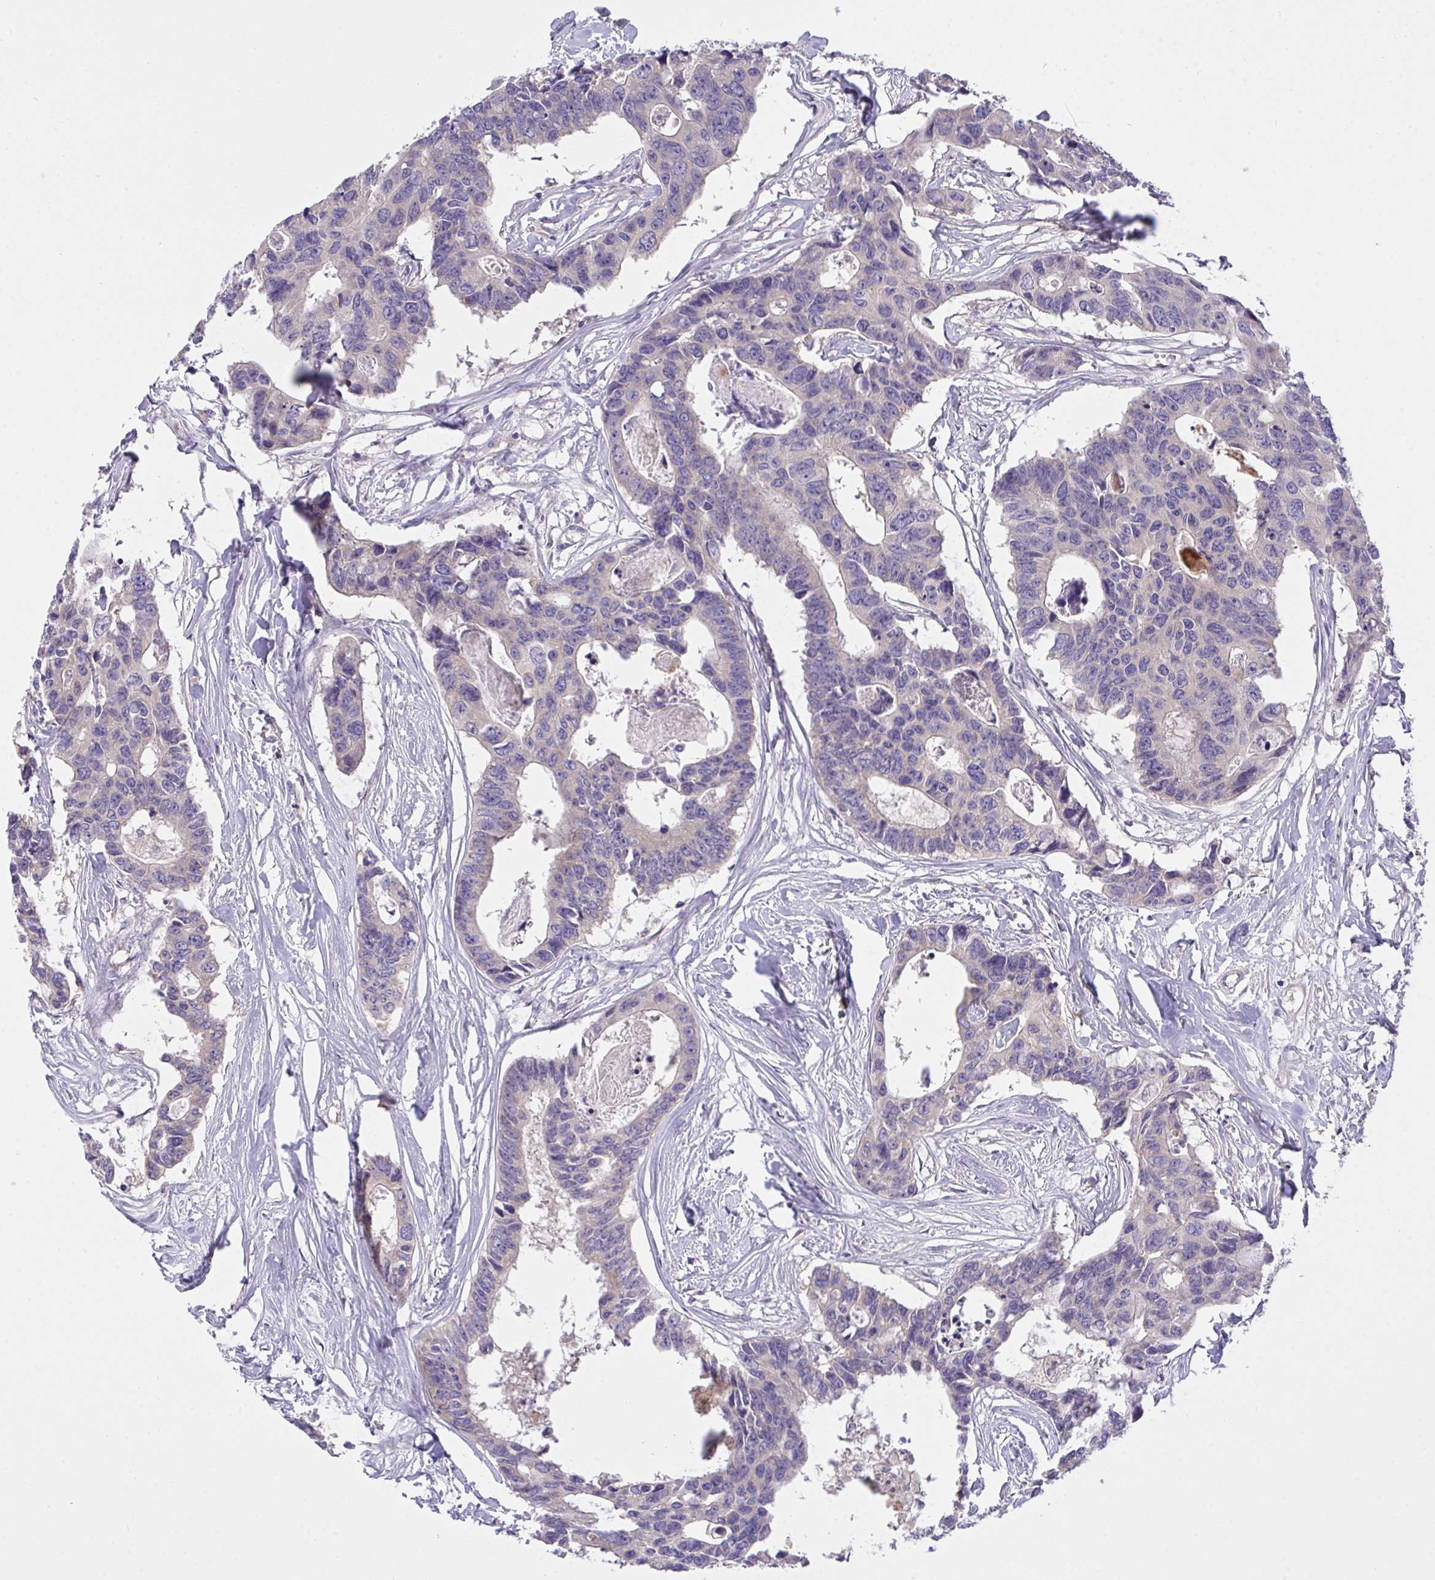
{"staining": {"intensity": "weak", "quantity": "<25%", "location": "cytoplasmic/membranous"}, "tissue": "colorectal cancer", "cell_type": "Tumor cells", "image_type": "cancer", "snomed": [{"axis": "morphology", "description": "Adenocarcinoma, NOS"}, {"axis": "topography", "description": "Rectum"}], "caption": "Tumor cells show no significant staining in colorectal cancer (adenocarcinoma).", "gene": "ZNF581", "patient": {"sex": "male", "age": 57}}